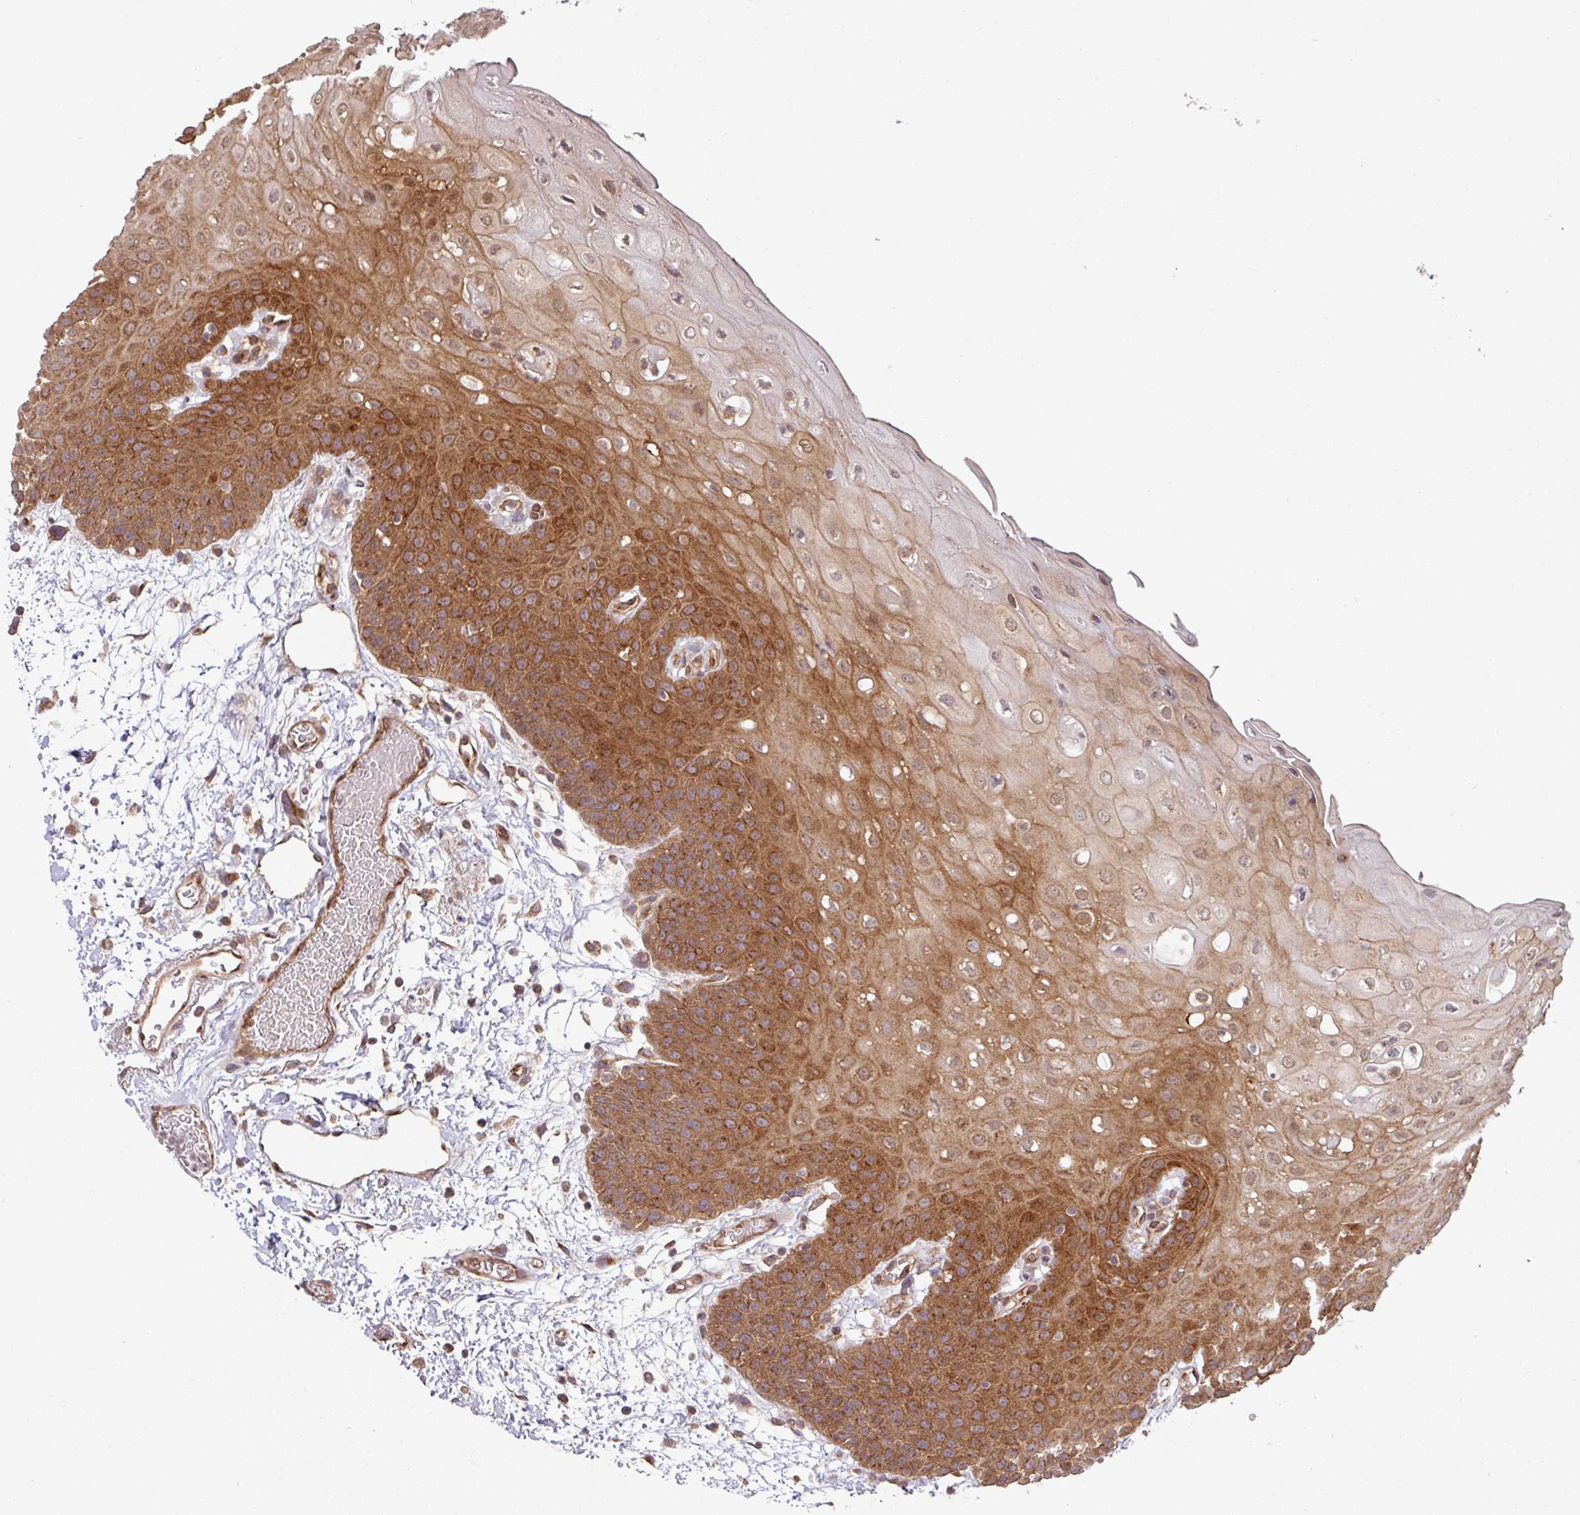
{"staining": {"intensity": "moderate", "quantity": ">75%", "location": "cytoplasmic/membranous"}, "tissue": "oral mucosa", "cell_type": "Squamous epithelial cells", "image_type": "normal", "snomed": [{"axis": "morphology", "description": "Normal tissue, NOS"}, {"axis": "topography", "description": "Oral tissue"}, {"axis": "topography", "description": "Tounge, NOS"}], "caption": "Benign oral mucosa exhibits moderate cytoplasmic/membranous positivity in about >75% of squamous epithelial cells, visualized by immunohistochemistry. (brown staining indicates protein expression, while blue staining denotes nuclei).", "gene": "CYFIP2", "patient": {"sex": "female", "age": 59}}